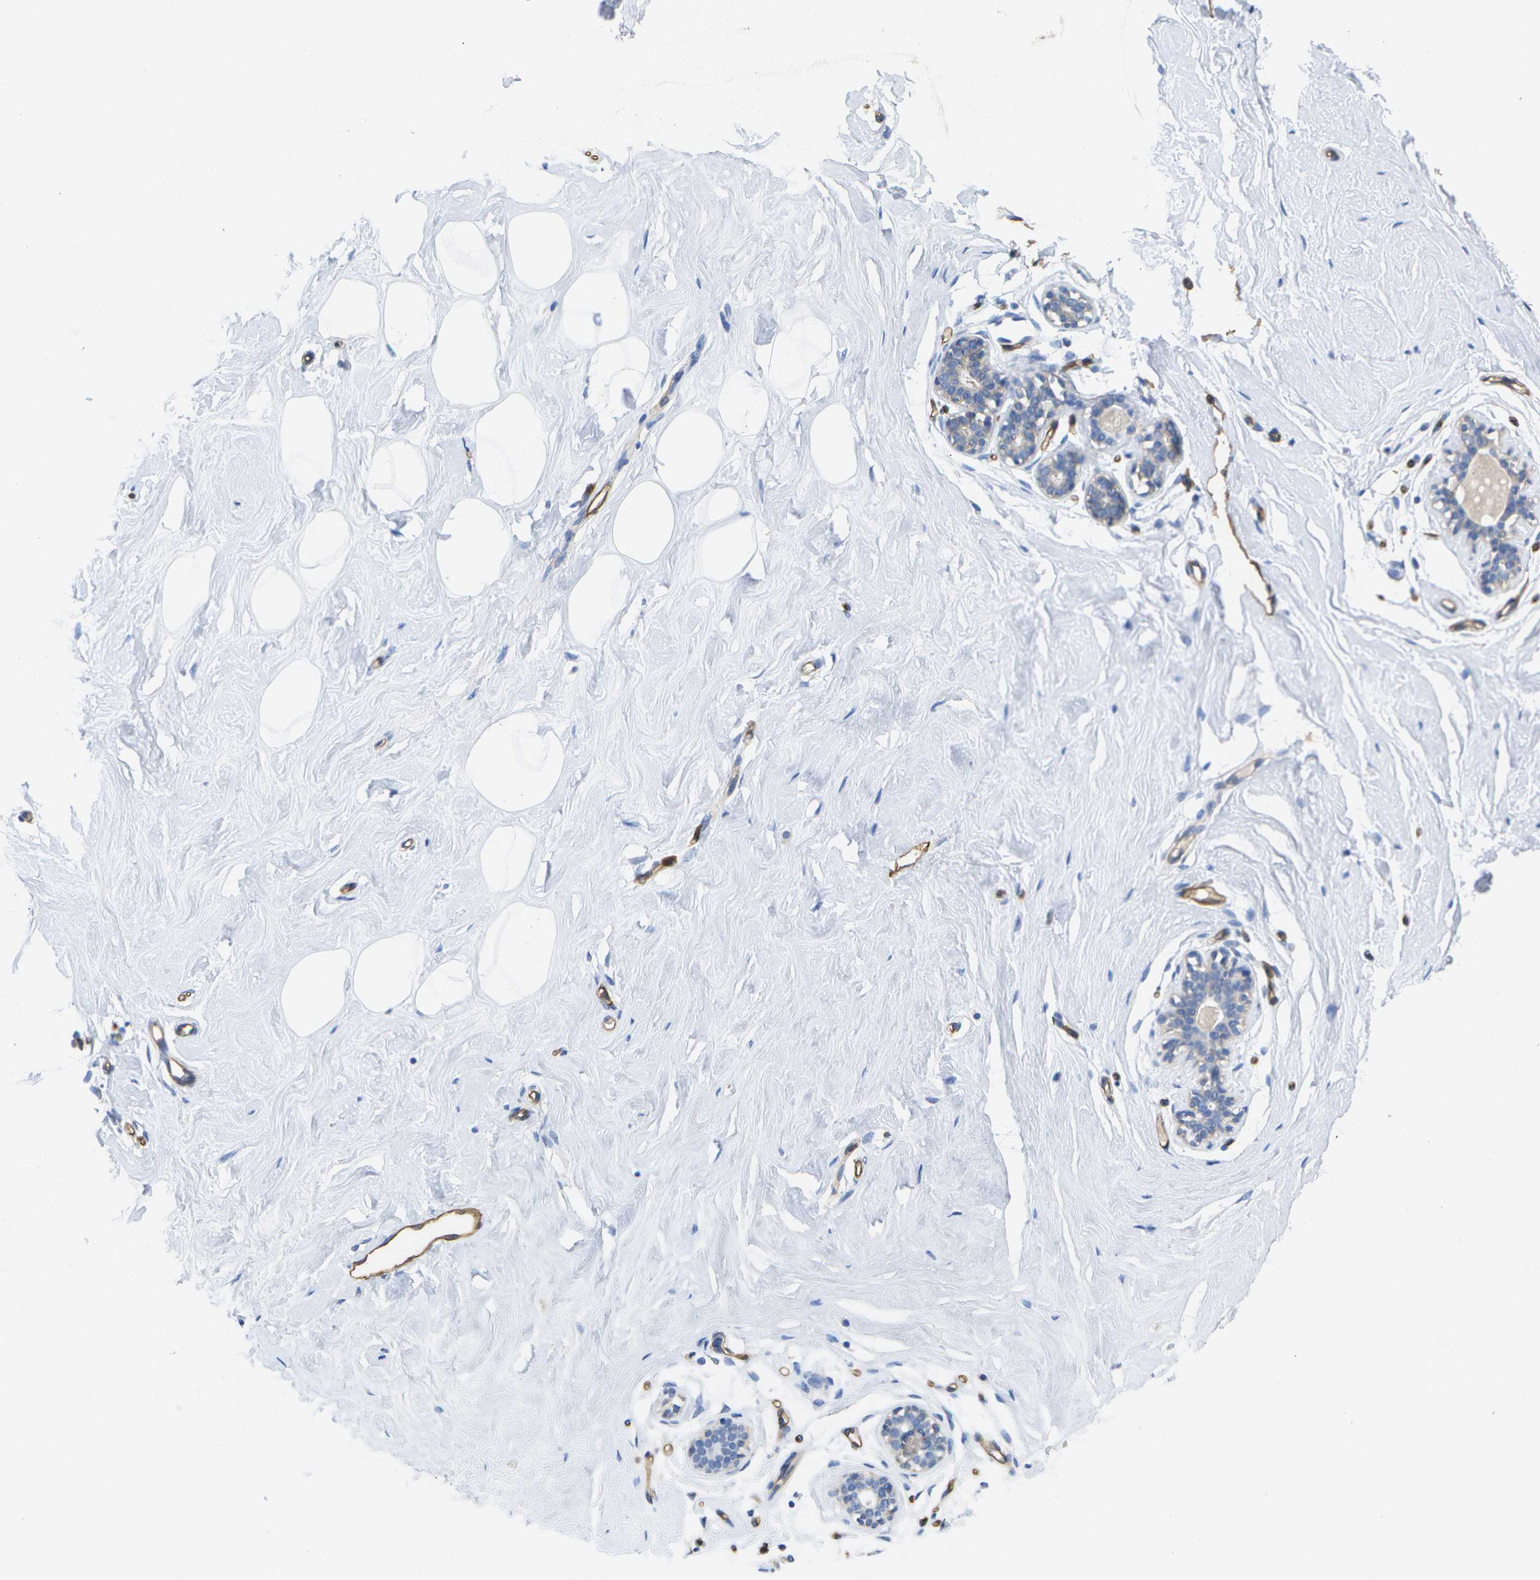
{"staining": {"intensity": "negative", "quantity": "none", "location": "none"}, "tissue": "breast", "cell_type": "Adipocytes", "image_type": "normal", "snomed": [{"axis": "morphology", "description": "Normal tissue, NOS"}, {"axis": "topography", "description": "Breast"}], "caption": "Human breast stained for a protein using immunohistochemistry reveals no positivity in adipocytes.", "gene": "DYSF", "patient": {"sex": "female", "age": 23}}